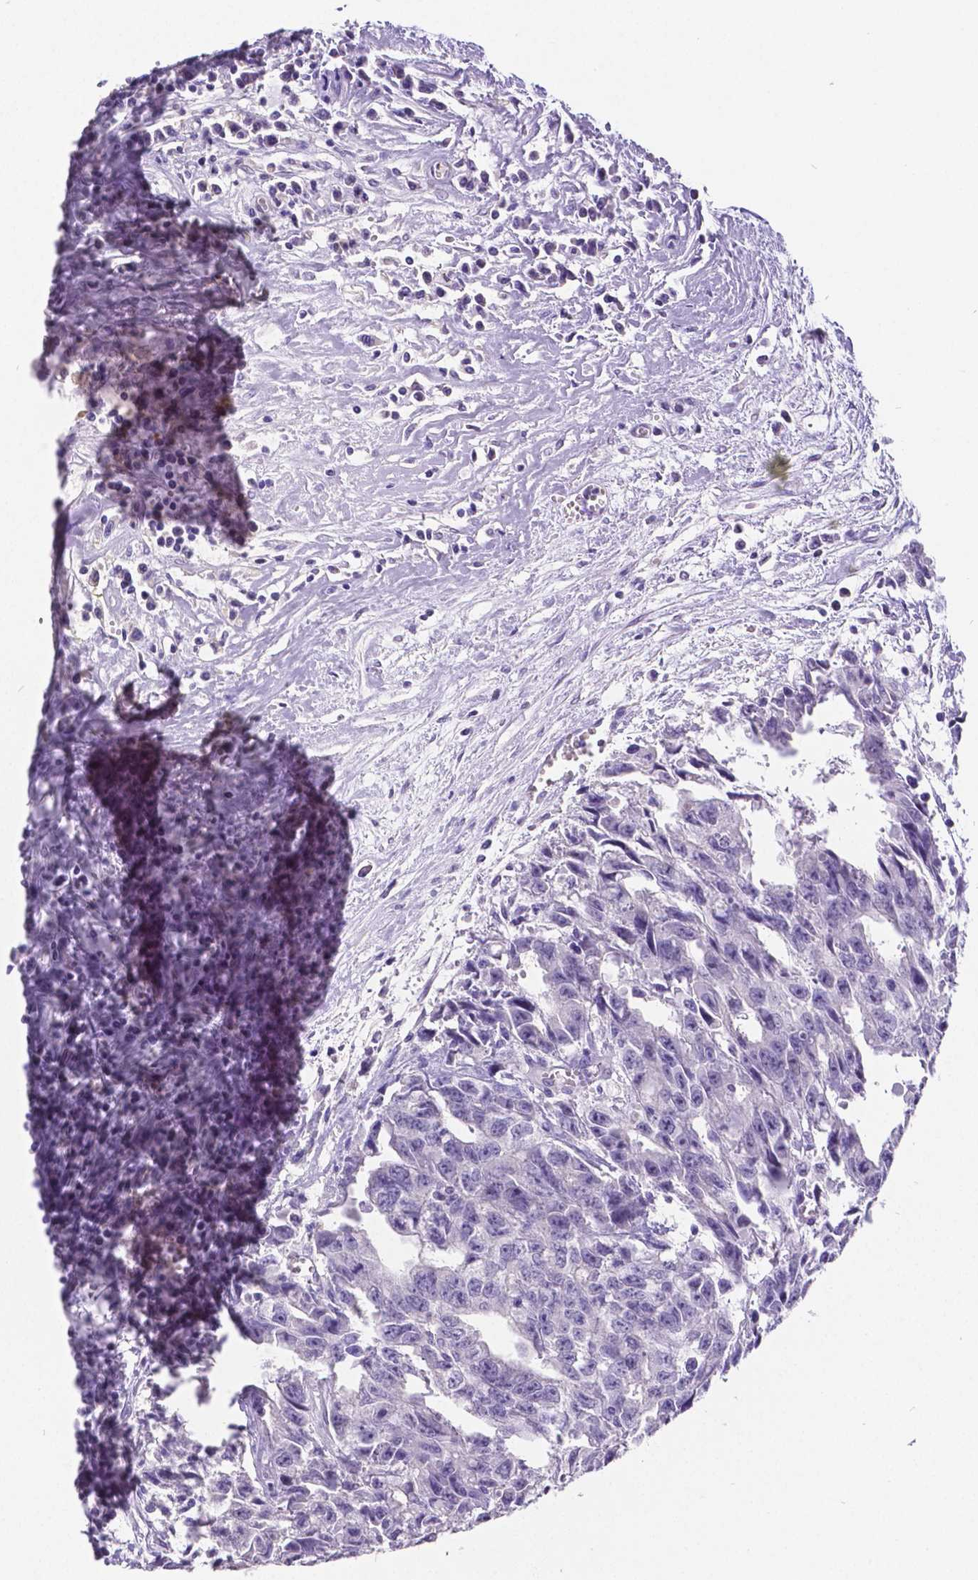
{"staining": {"intensity": "negative", "quantity": "none", "location": "none"}, "tissue": "testis cancer", "cell_type": "Tumor cells", "image_type": "cancer", "snomed": [{"axis": "morphology", "description": "Carcinoma, Embryonal, NOS"}, {"axis": "morphology", "description": "Teratoma, malignant, NOS"}, {"axis": "topography", "description": "Testis"}], "caption": "Protein analysis of testis malignant teratoma shows no significant staining in tumor cells. The staining was performed using DAB (3,3'-diaminobenzidine) to visualize the protein expression in brown, while the nuclei were stained in blue with hematoxylin (Magnification: 20x).", "gene": "SATB2", "patient": {"sex": "male", "age": 24}}